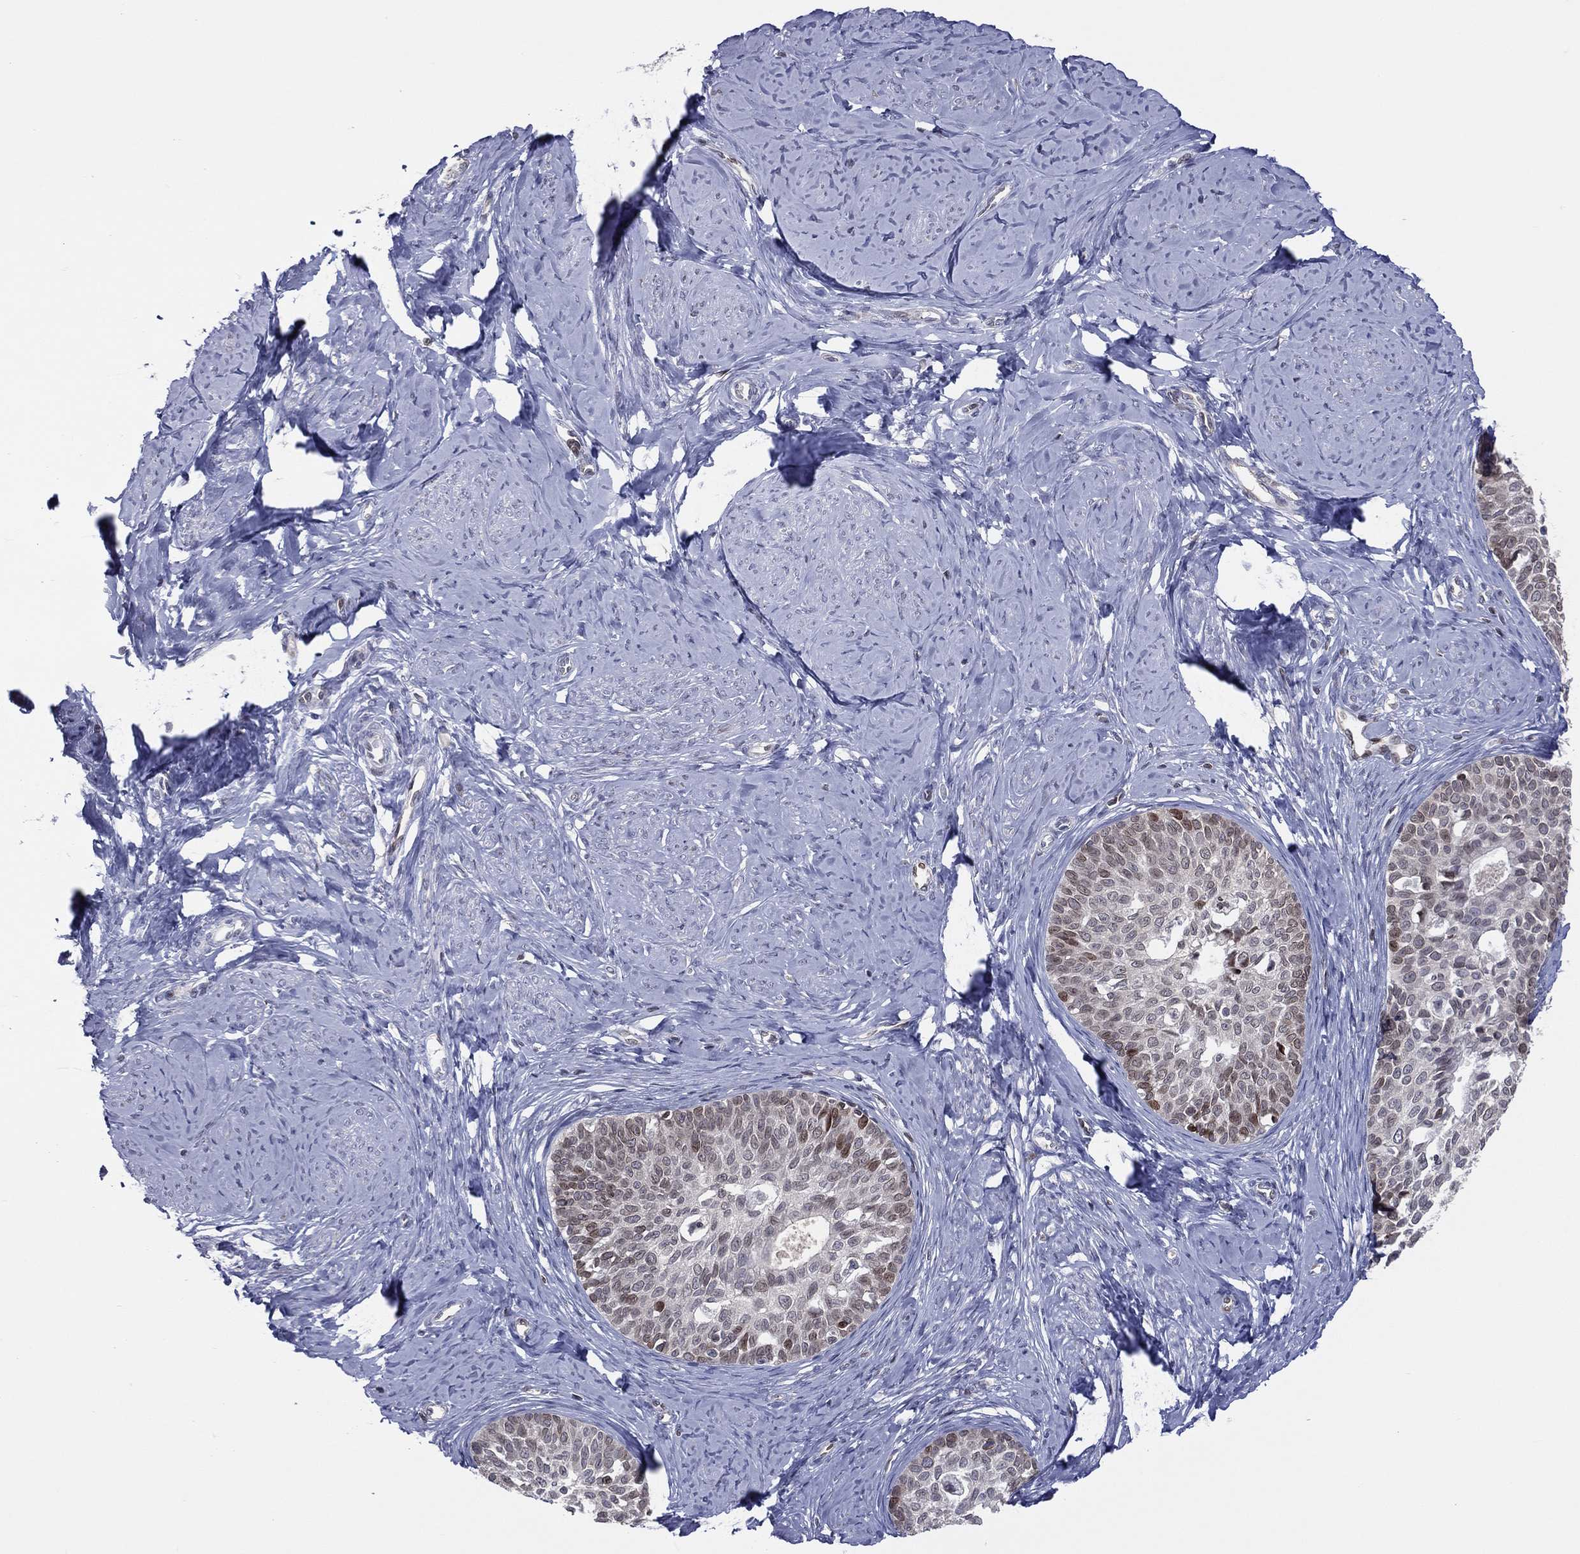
{"staining": {"intensity": "negative", "quantity": "none", "location": "none"}, "tissue": "cervical cancer", "cell_type": "Tumor cells", "image_type": "cancer", "snomed": [{"axis": "morphology", "description": "Squamous cell carcinoma, NOS"}, {"axis": "topography", "description": "Cervix"}], "caption": "IHC photomicrograph of neoplastic tissue: cervical squamous cell carcinoma stained with DAB shows no significant protein expression in tumor cells.", "gene": "DBF4B", "patient": {"sex": "female", "age": 51}}